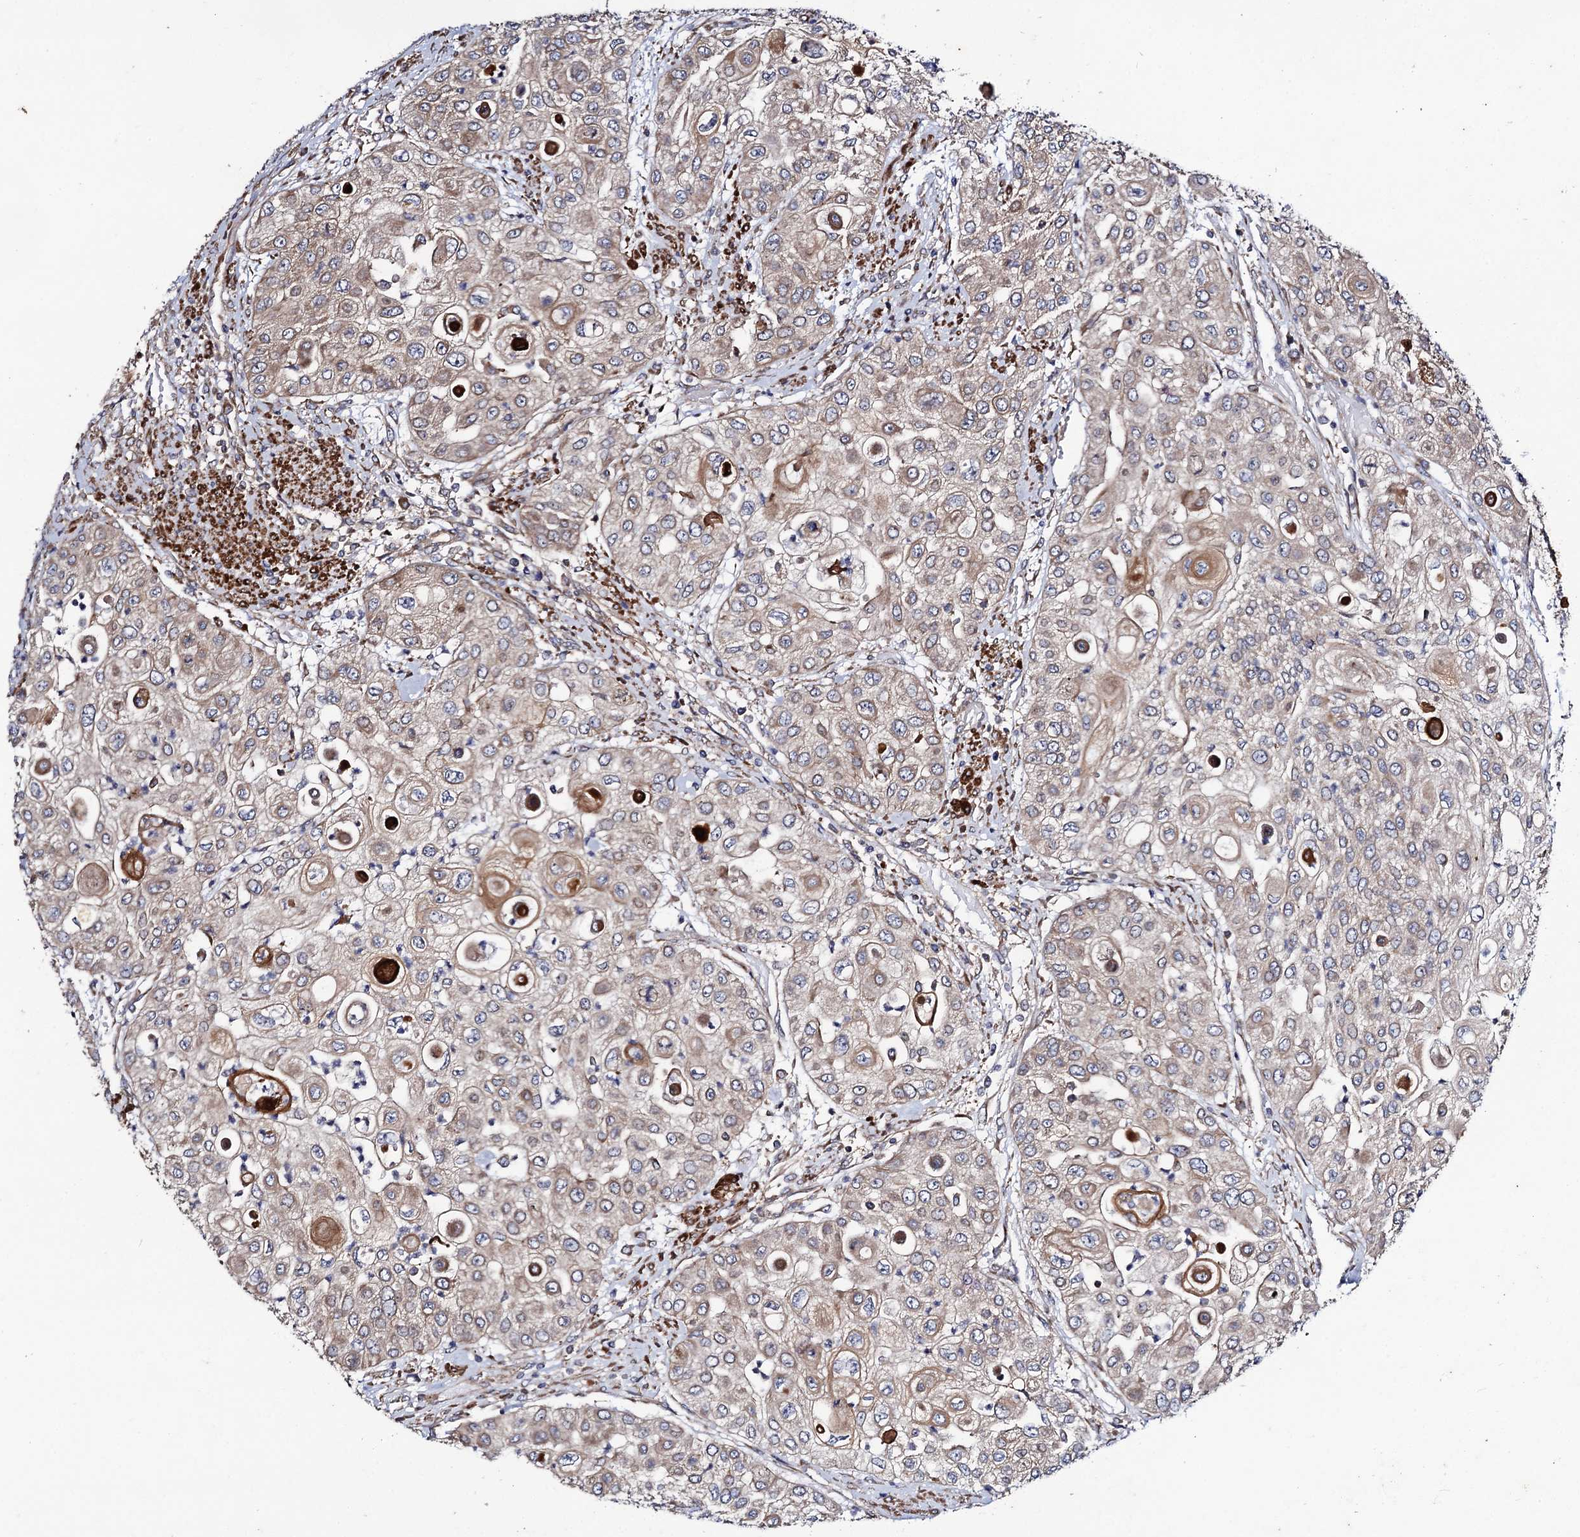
{"staining": {"intensity": "weak", "quantity": "25%-75%", "location": "cytoplasmic/membranous"}, "tissue": "urothelial cancer", "cell_type": "Tumor cells", "image_type": "cancer", "snomed": [{"axis": "morphology", "description": "Urothelial carcinoma, High grade"}, {"axis": "topography", "description": "Urinary bladder"}], "caption": "Immunohistochemistry (IHC) histopathology image of urothelial carcinoma (high-grade) stained for a protein (brown), which exhibits low levels of weak cytoplasmic/membranous staining in about 25%-75% of tumor cells.", "gene": "DYDC1", "patient": {"sex": "female", "age": 79}}